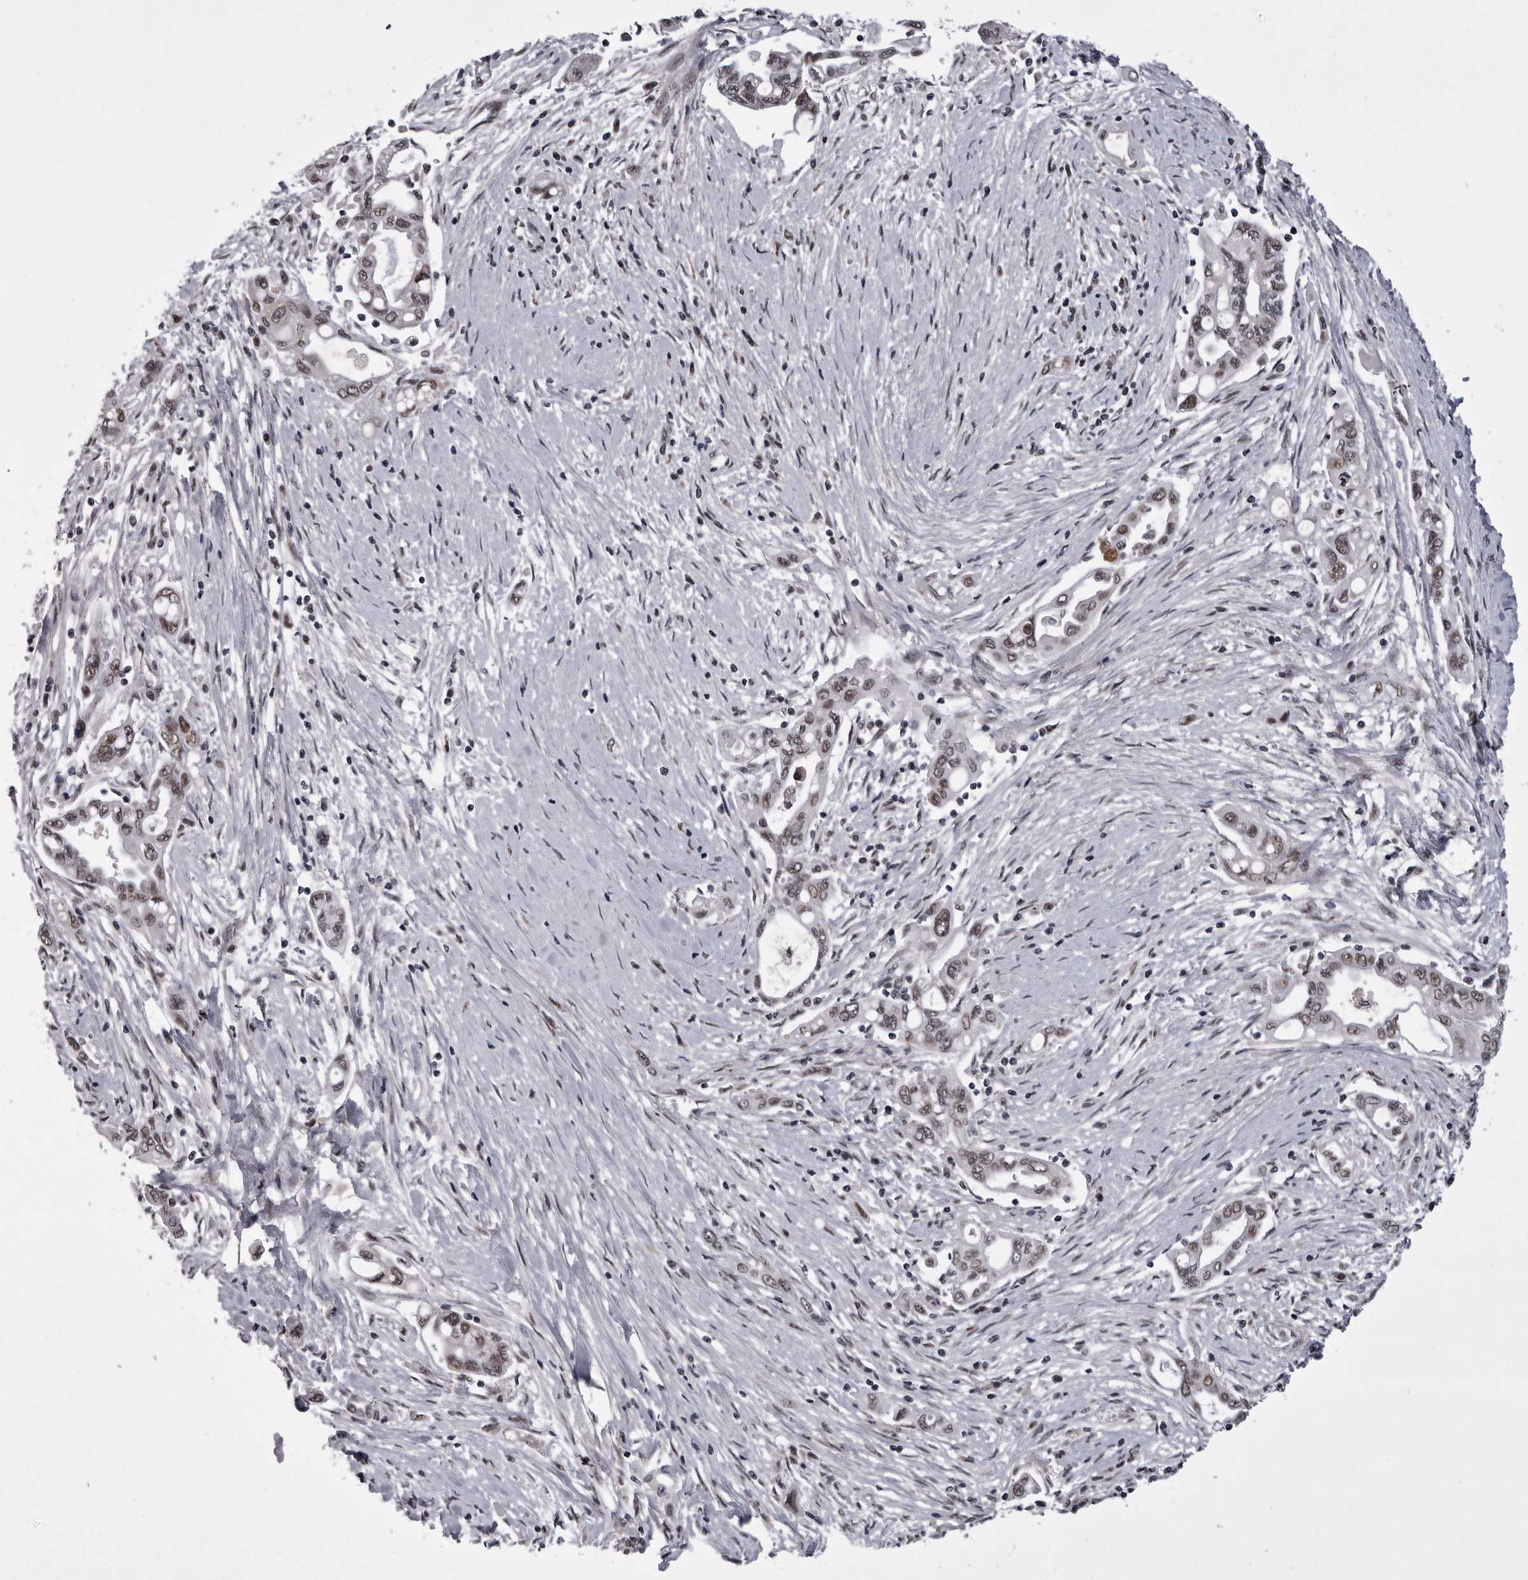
{"staining": {"intensity": "weak", "quantity": ">75%", "location": "nuclear"}, "tissue": "pancreatic cancer", "cell_type": "Tumor cells", "image_type": "cancer", "snomed": [{"axis": "morphology", "description": "Adenocarcinoma, NOS"}, {"axis": "topography", "description": "Pancreas"}], "caption": "Weak nuclear protein expression is identified in about >75% of tumor cells in pancreatic adenocarcinoma.", "gene": "PRPF3", "patient": {"sex": "female", "age": 57}}